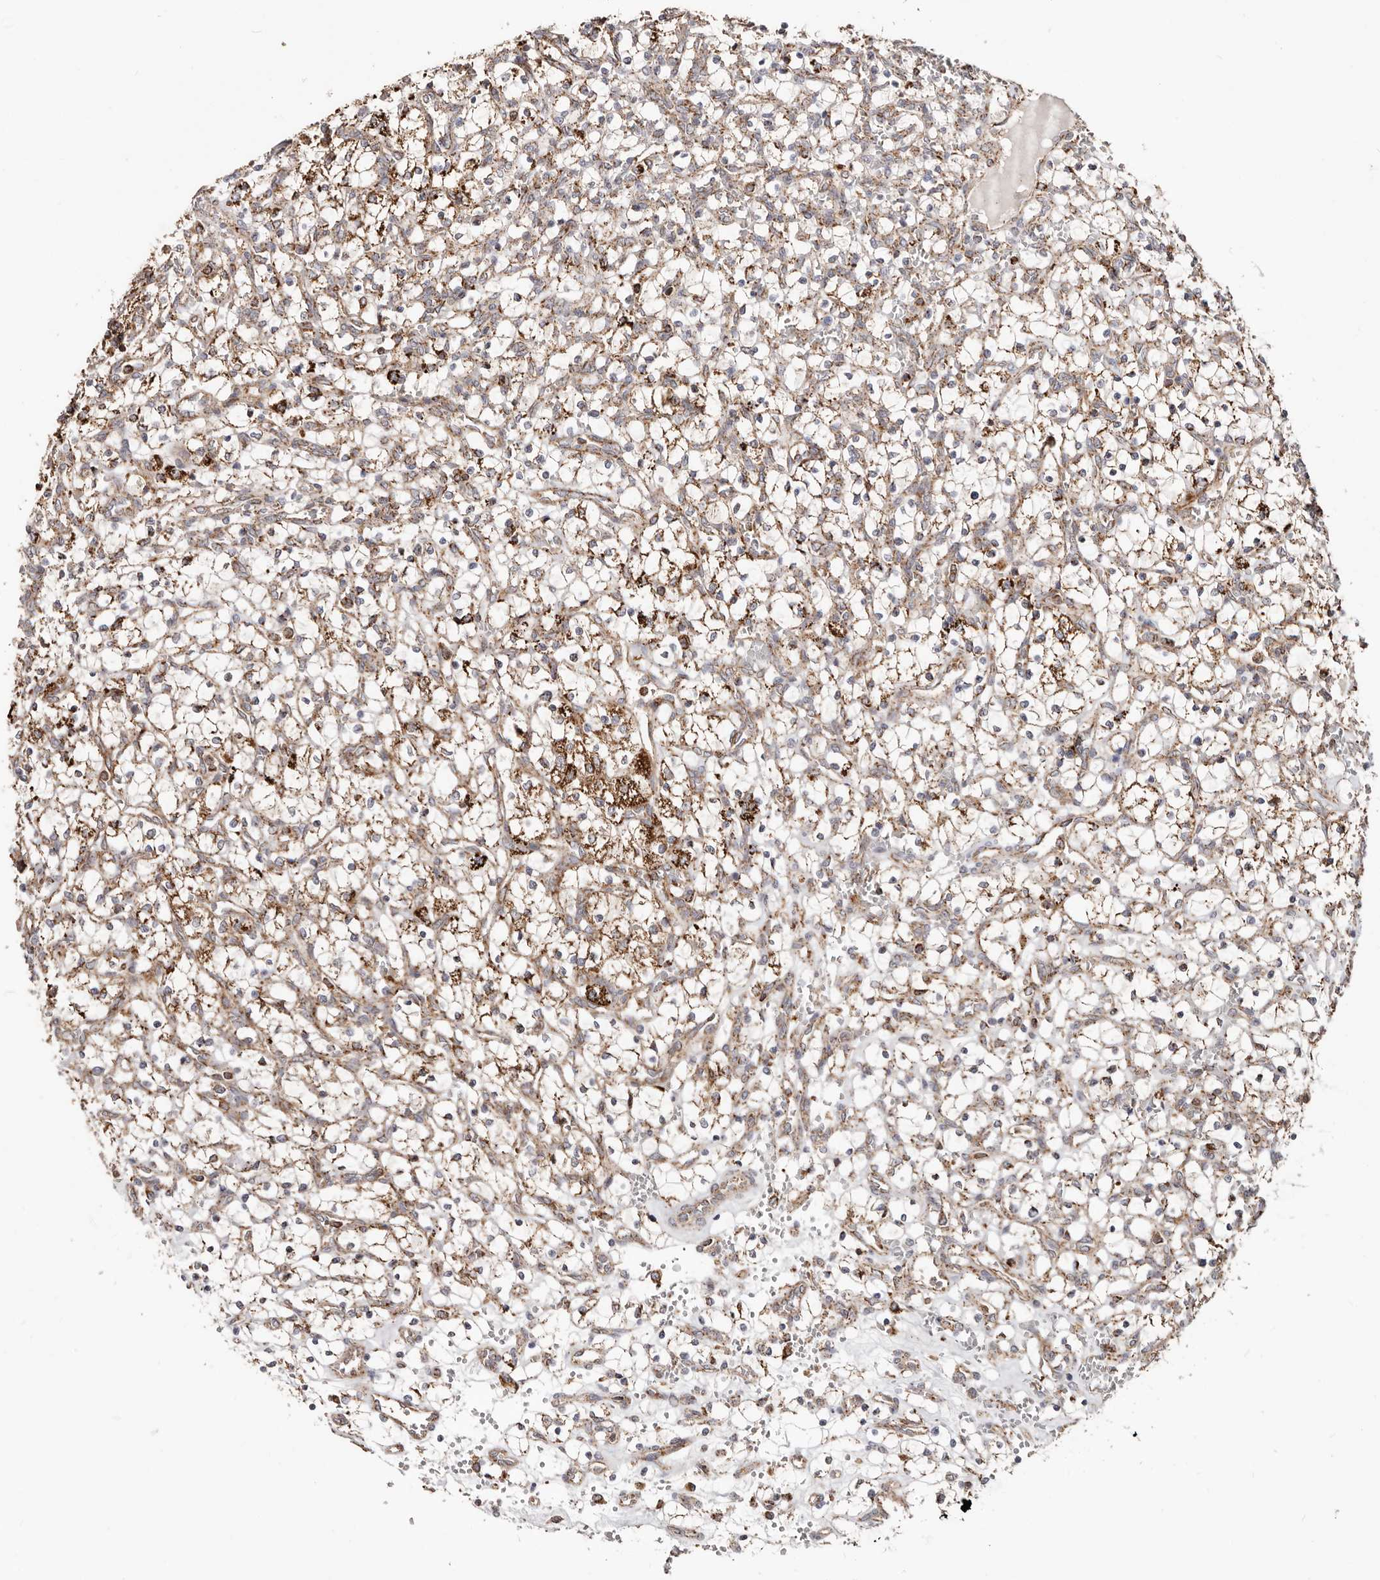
{"staining": {"intensity": "moderate", "quantity": "25%-75%", "location": "cytoplasmic/membranous"}, "tissue": "renal cancer", "cell_type": "Tumor cells", "image_type": "cancer", "snomed": [{"axis": "morphology", "description": "Adenocarcinoma, NOS"}, {"axis": "topography", "description": "Kidney"}], "caption": "Renal cancer stained with DAB immunohistochemistry demonstrates medium levels of moderate cytoplasmic/membranous expression in approximately 25%-75% of tumor cells.", "gene": "PRKACB", "patient": {"sex": "female", "age": 69}}